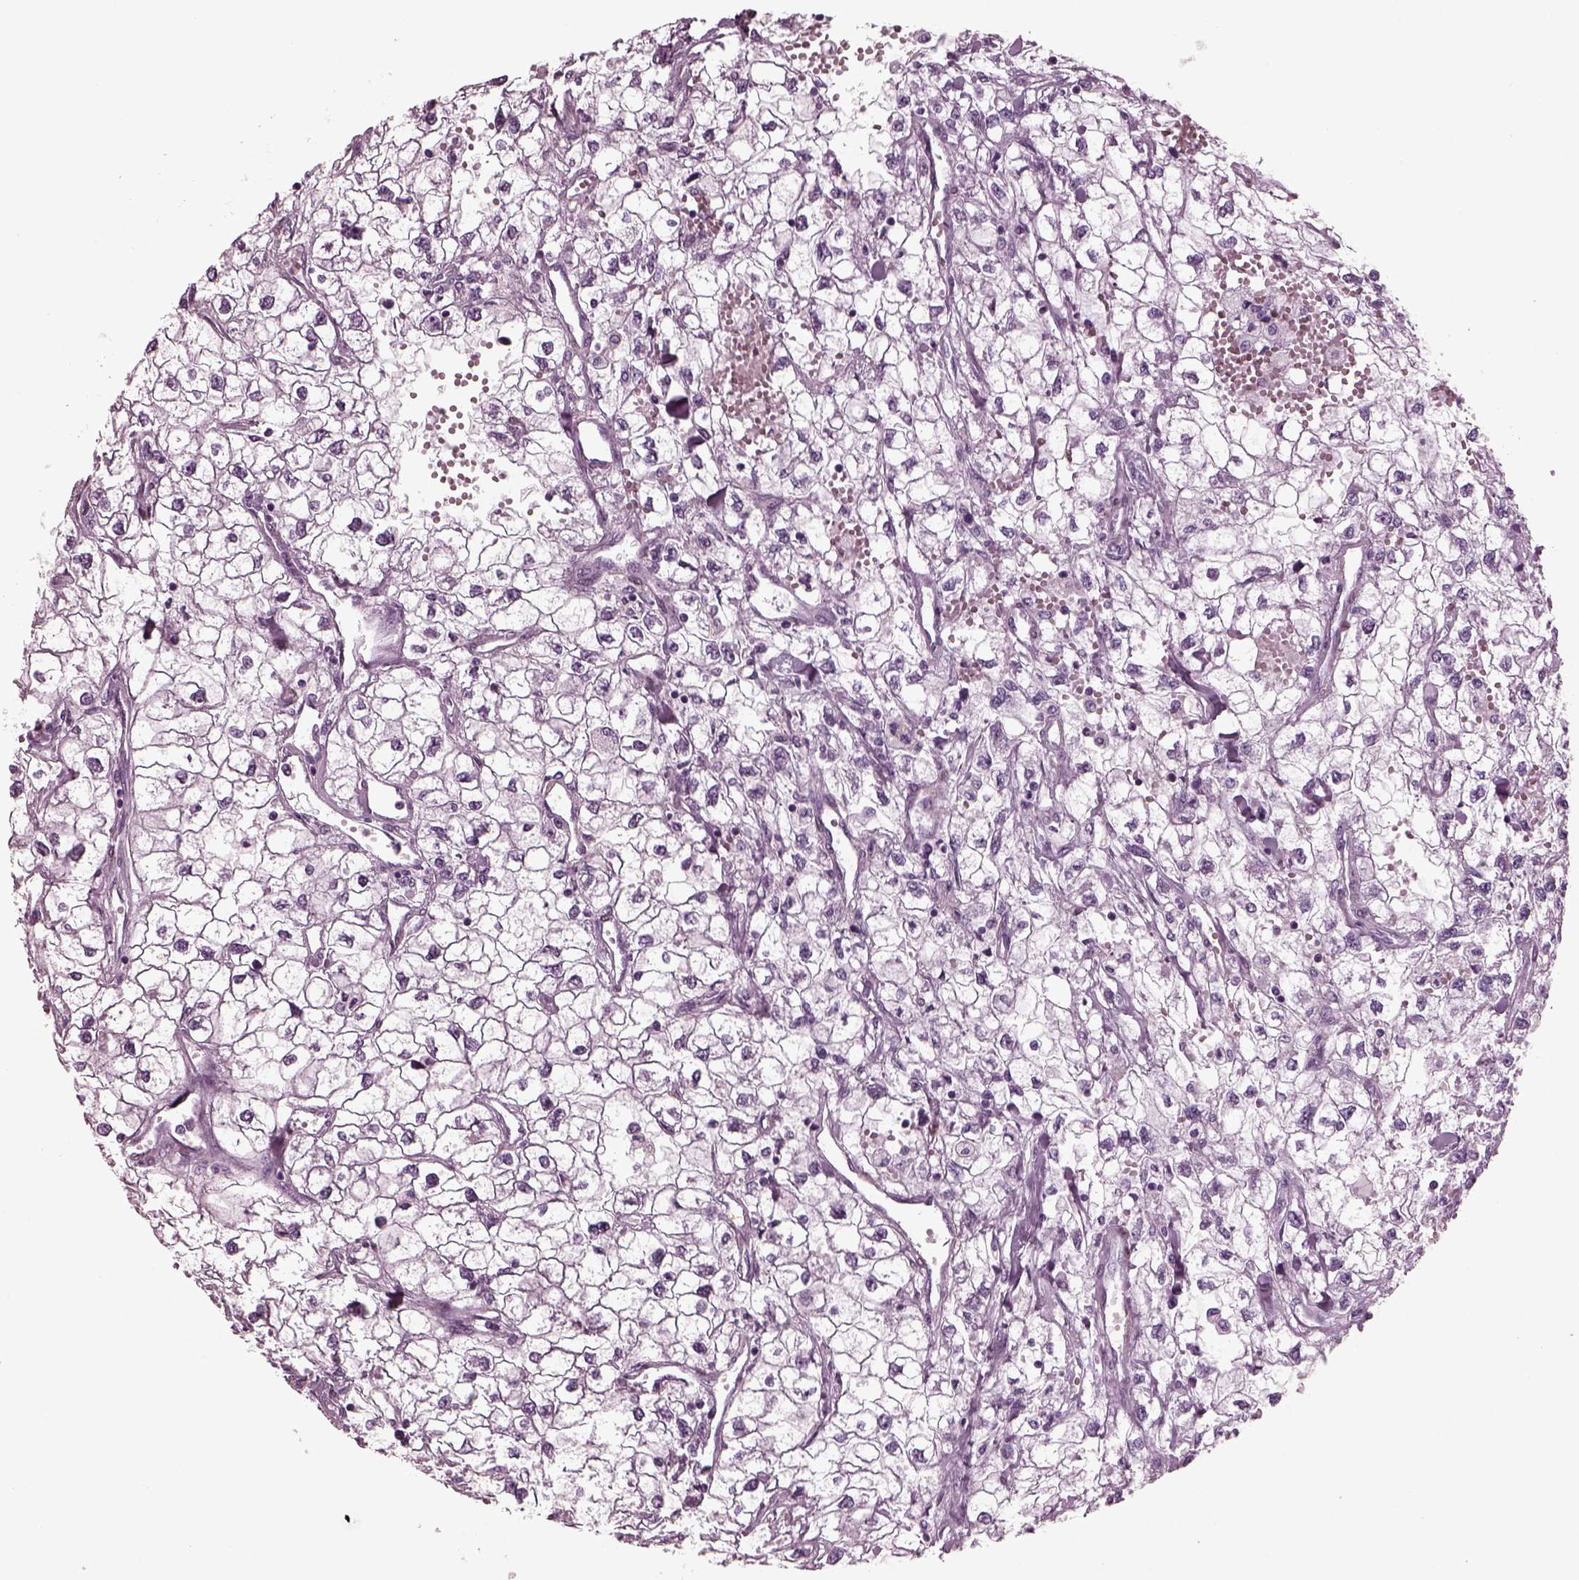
{"staining": {"intensity": "negative", "quantity": "none", "location": "none"}, "tissue": "renal cancer", "cell_type": "Tumor cells", "image_type": "cancer", "snomed": [{"axis": "morphology", "description": "Adenocarcinoma, NOS"}, {"axis": "topography", "description": "Kidney"}], "caption": "IHC of human adenocarcinoma (renal) demonstrates no staining in tumor cells.", "gene": "TPPP2", "patient": {"sex": "male", "age": 59}}